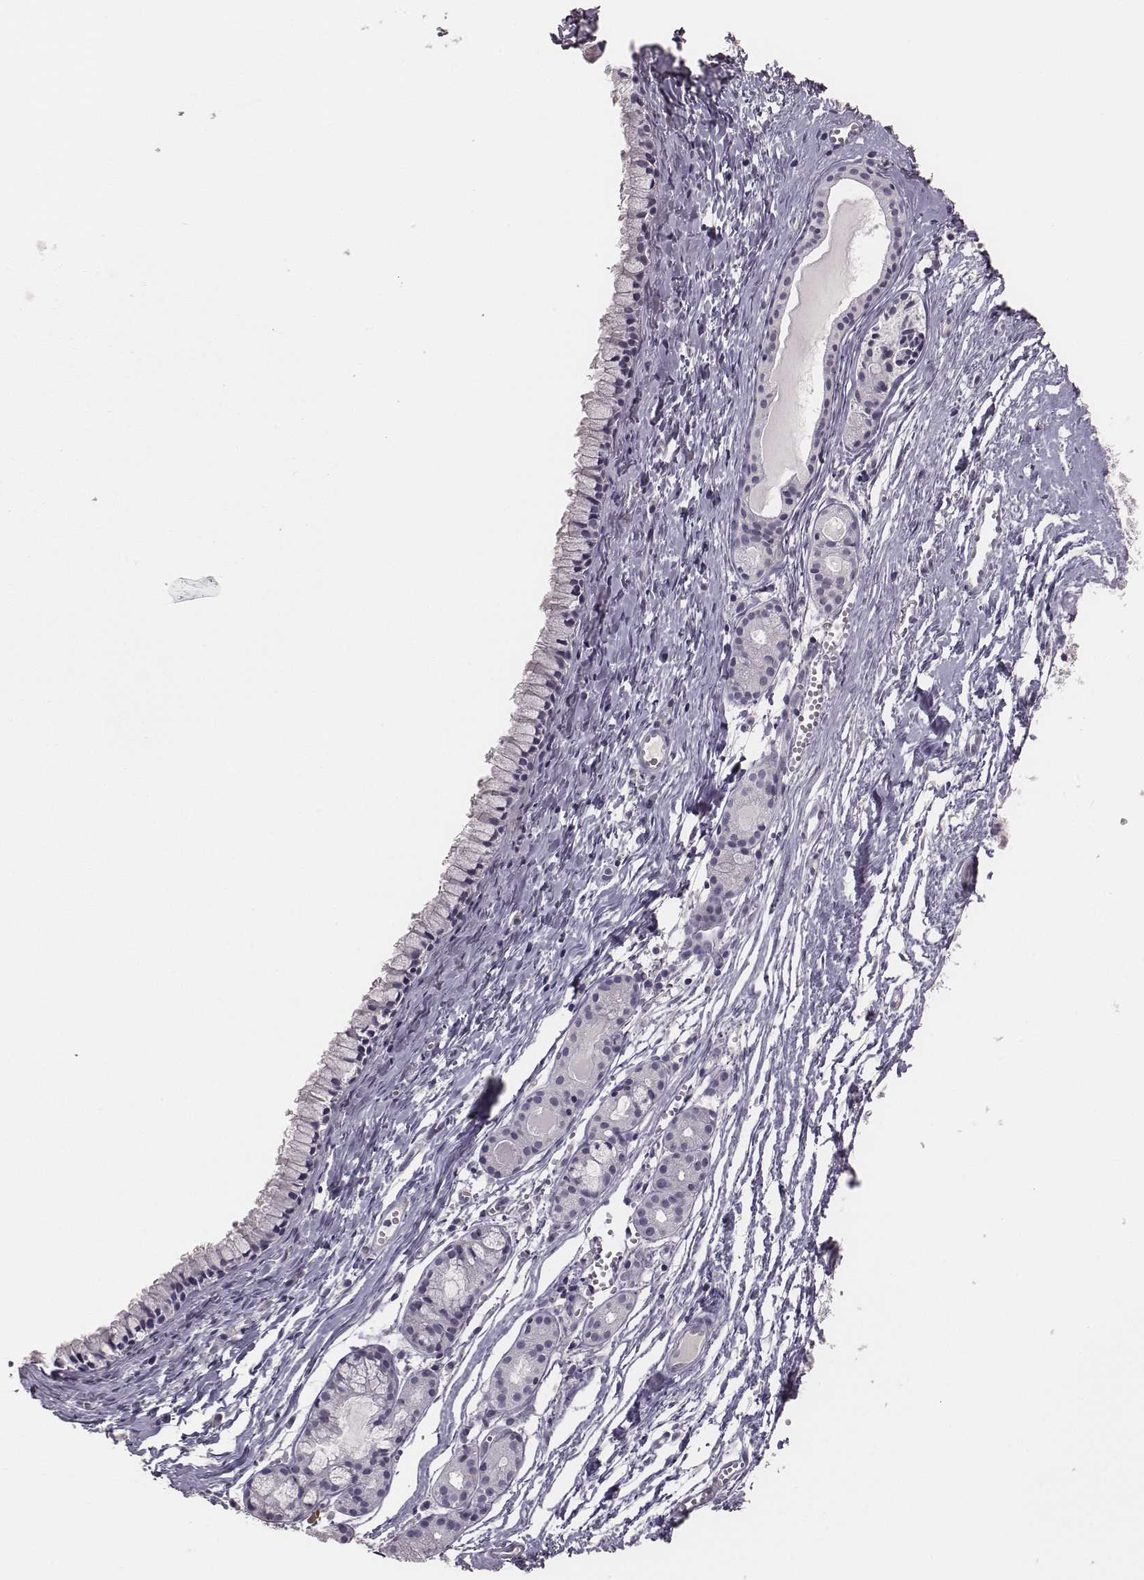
{"staining": {"intensity": "negative", "quantity": "none", "location": "none"}, "tissue": "nasopharynx", "cell_type": "Respiratory epithelial cells", "image_type": "normal", "snomed": [{"axis": "morphology", "description": "Normal tissue, NOS"}, {"axis": "topography", "description": "Nasopharynx"}], "caption": "This is an immunohistochemistry micrograph of benign human nasopharynx. There is no staining in respiratory epithelial cells.", "gene": "NIFK", "patient": {"sex": "male", "age": 83}}